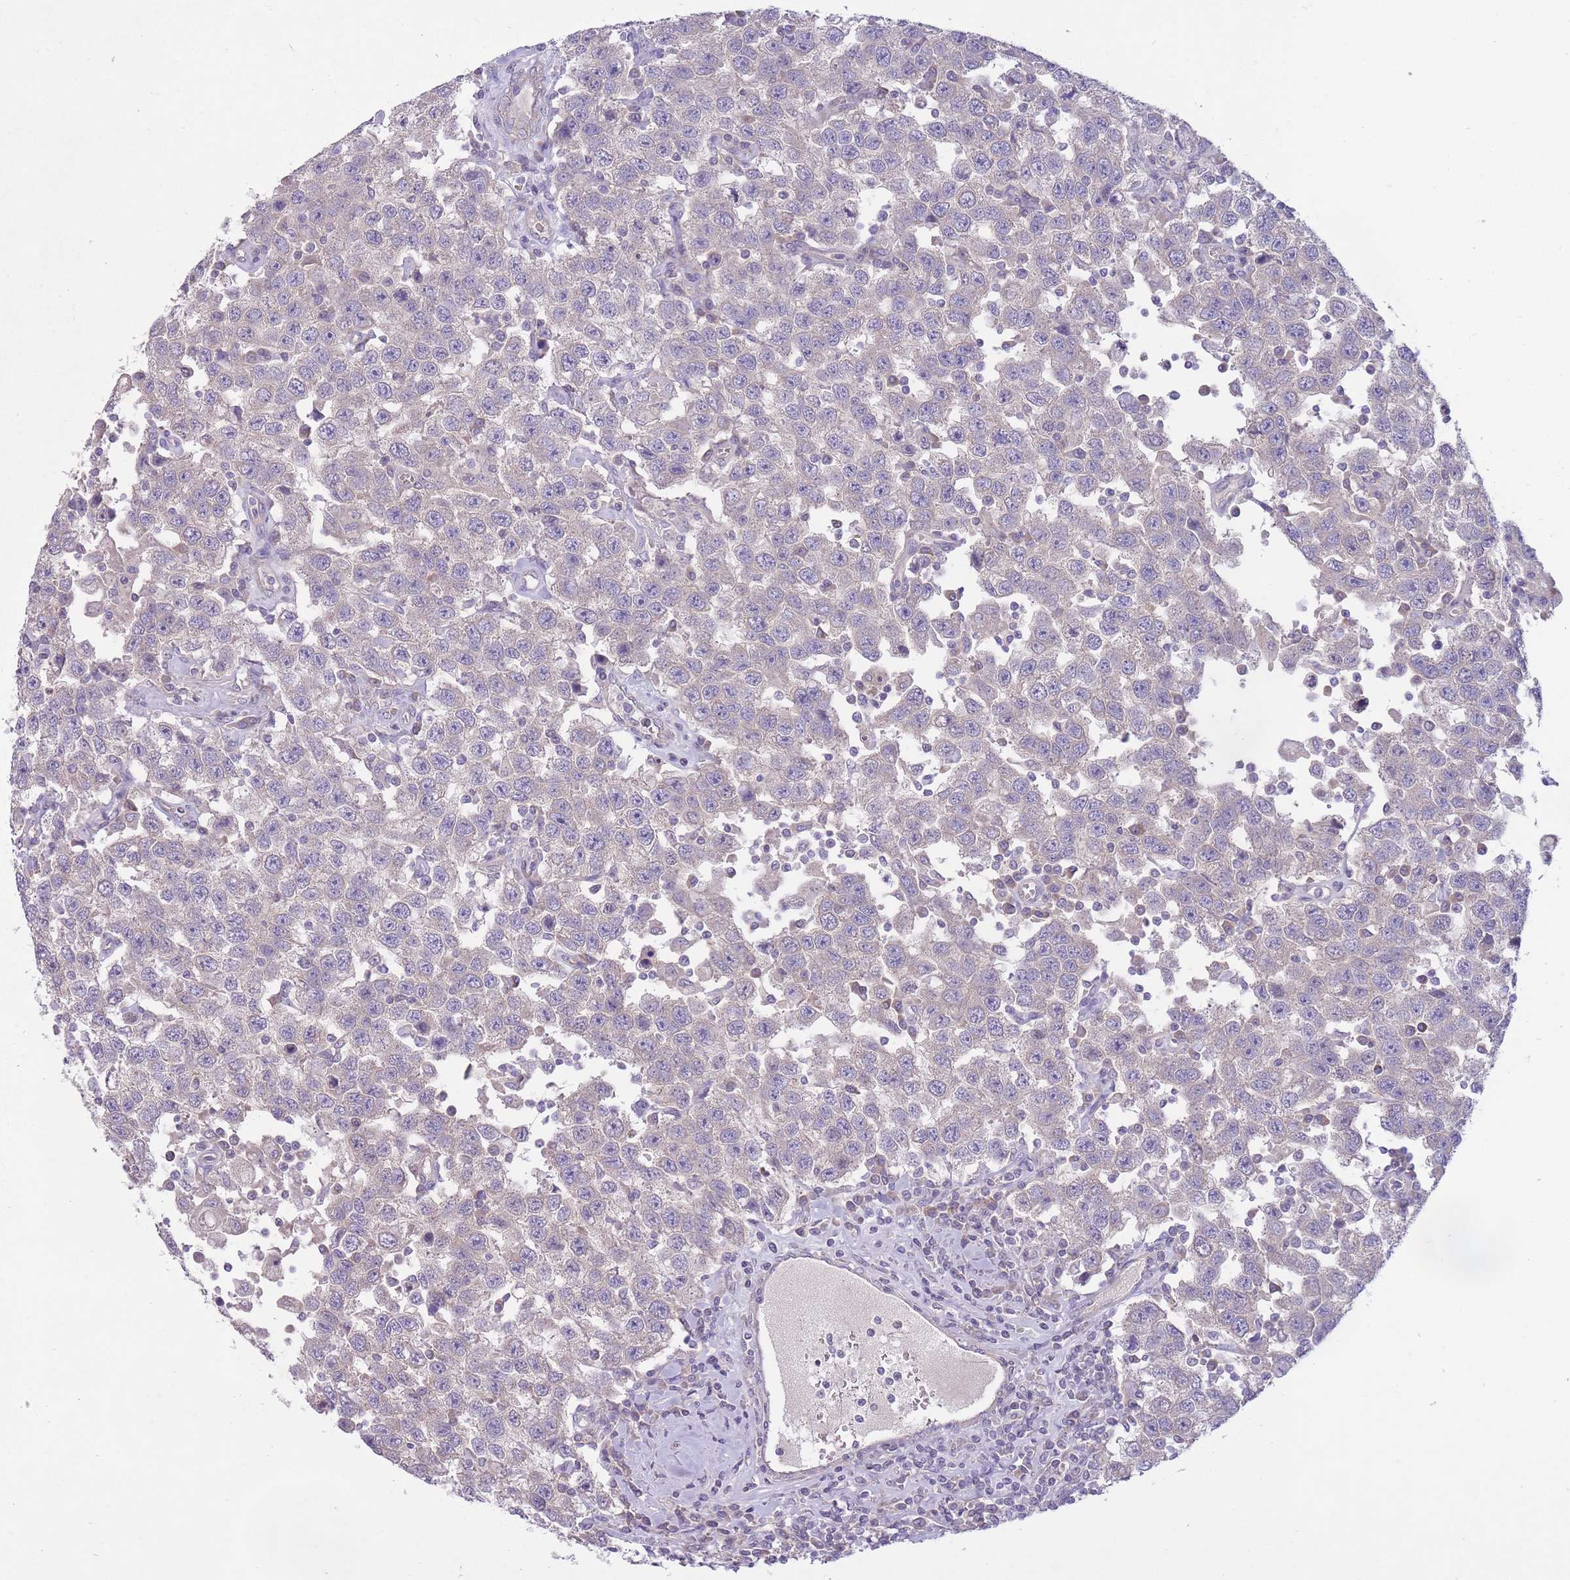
{"staining": {"intensity": "negative", "quantity": "none", "location": "none"}, "tissue": "testis cancer", "cell_type": "Tumor cells", "image_type": "cancer", "snomed": [{"axis": "morphology", "description": "Seminoma, NOS"}, {"axis": "topography", "description": "Testis"}], "caption": "The immunohistochemistry (IHC) histopathology image has no significant staining in tumor cells of testis seminoma tissue.", "gene": "PNPLA5", "patient": {"sex": "male", "age": 41}}